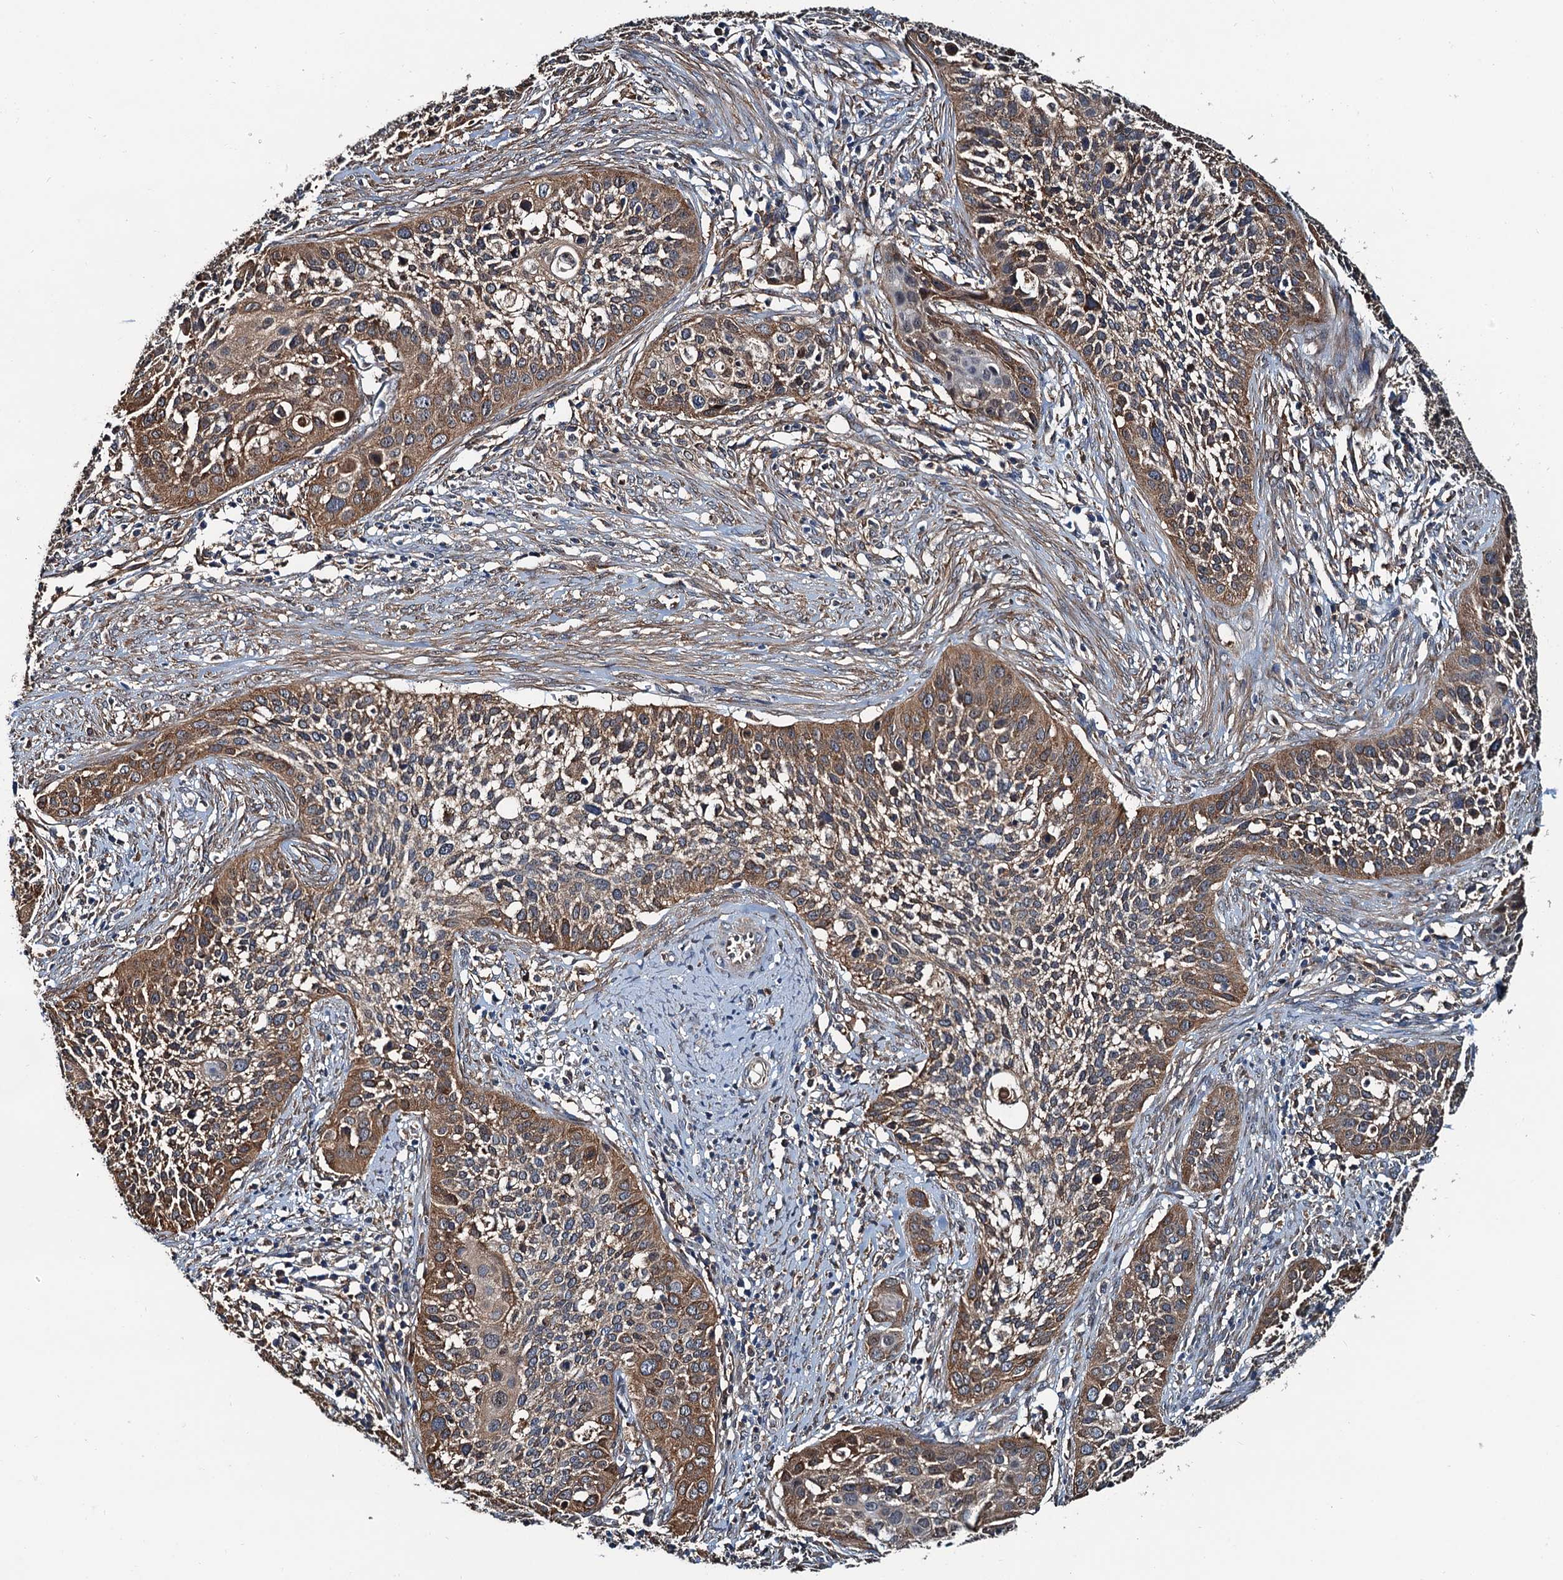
{"staining": {"intensity": "moderate", "quantity": ">75%", "location": "cytoplasmic/membranous"}, "tissue": "cervical cancer", "cell_type": "Tumor cells", "image_type": "cancer", "snomed": [{"axis": "morphology", "description": "Squamous cell carcinoma, NOS"}, {"axis": "topography", "description": "Cervix"}], "caption": "Cervical cancer (squamous cell carcinoma) was stained to show a protein in brown. There is medium levels of moderate cytoplasmic/membranous expression in approximately >75% of tumor cells. (DAB = brown stain, brightfield microscopy at high magnification).", "gene": "USP6NL", "patient": {"sex": "female", "age": 34}}